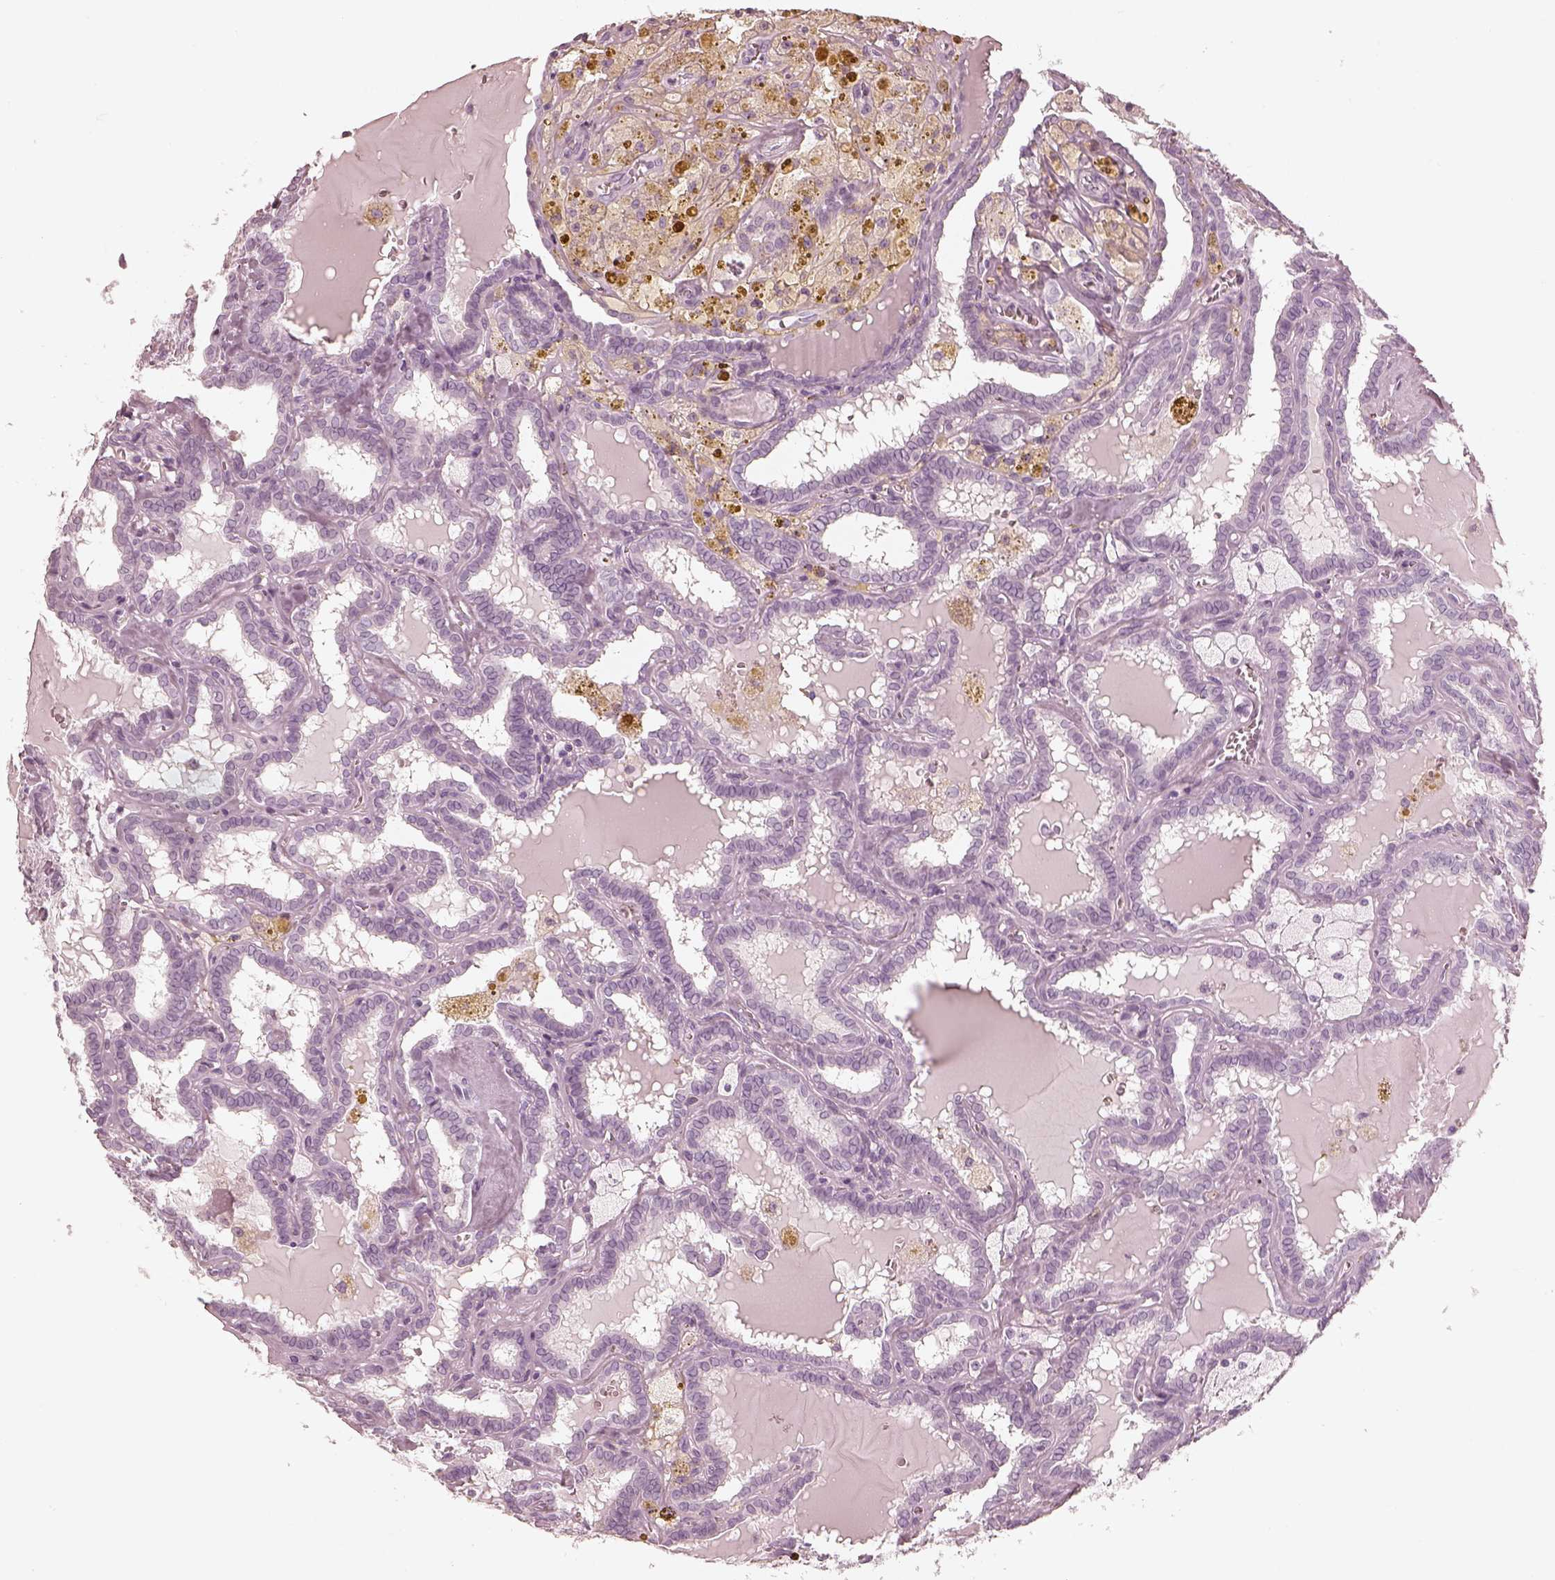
{"staining": {"intensity": "negative", "quantity": "none", "location": "none"}, "tissue": "thyroid cancer", "cell_type": "Tumor cells", "image_type": "cancer", "snomed": [{"axis": "morphology", "description": "Papillary adenocarcinoma, NOS"}, {"axis": "topography", "description": "Thyroid gland"}], "caption": "Tumor cells show no significant protein staining in thyroid cancer (papillary adenocarcinoma).", "gene": "CALR3", "patient": {"sex": "female", "age": 39}}